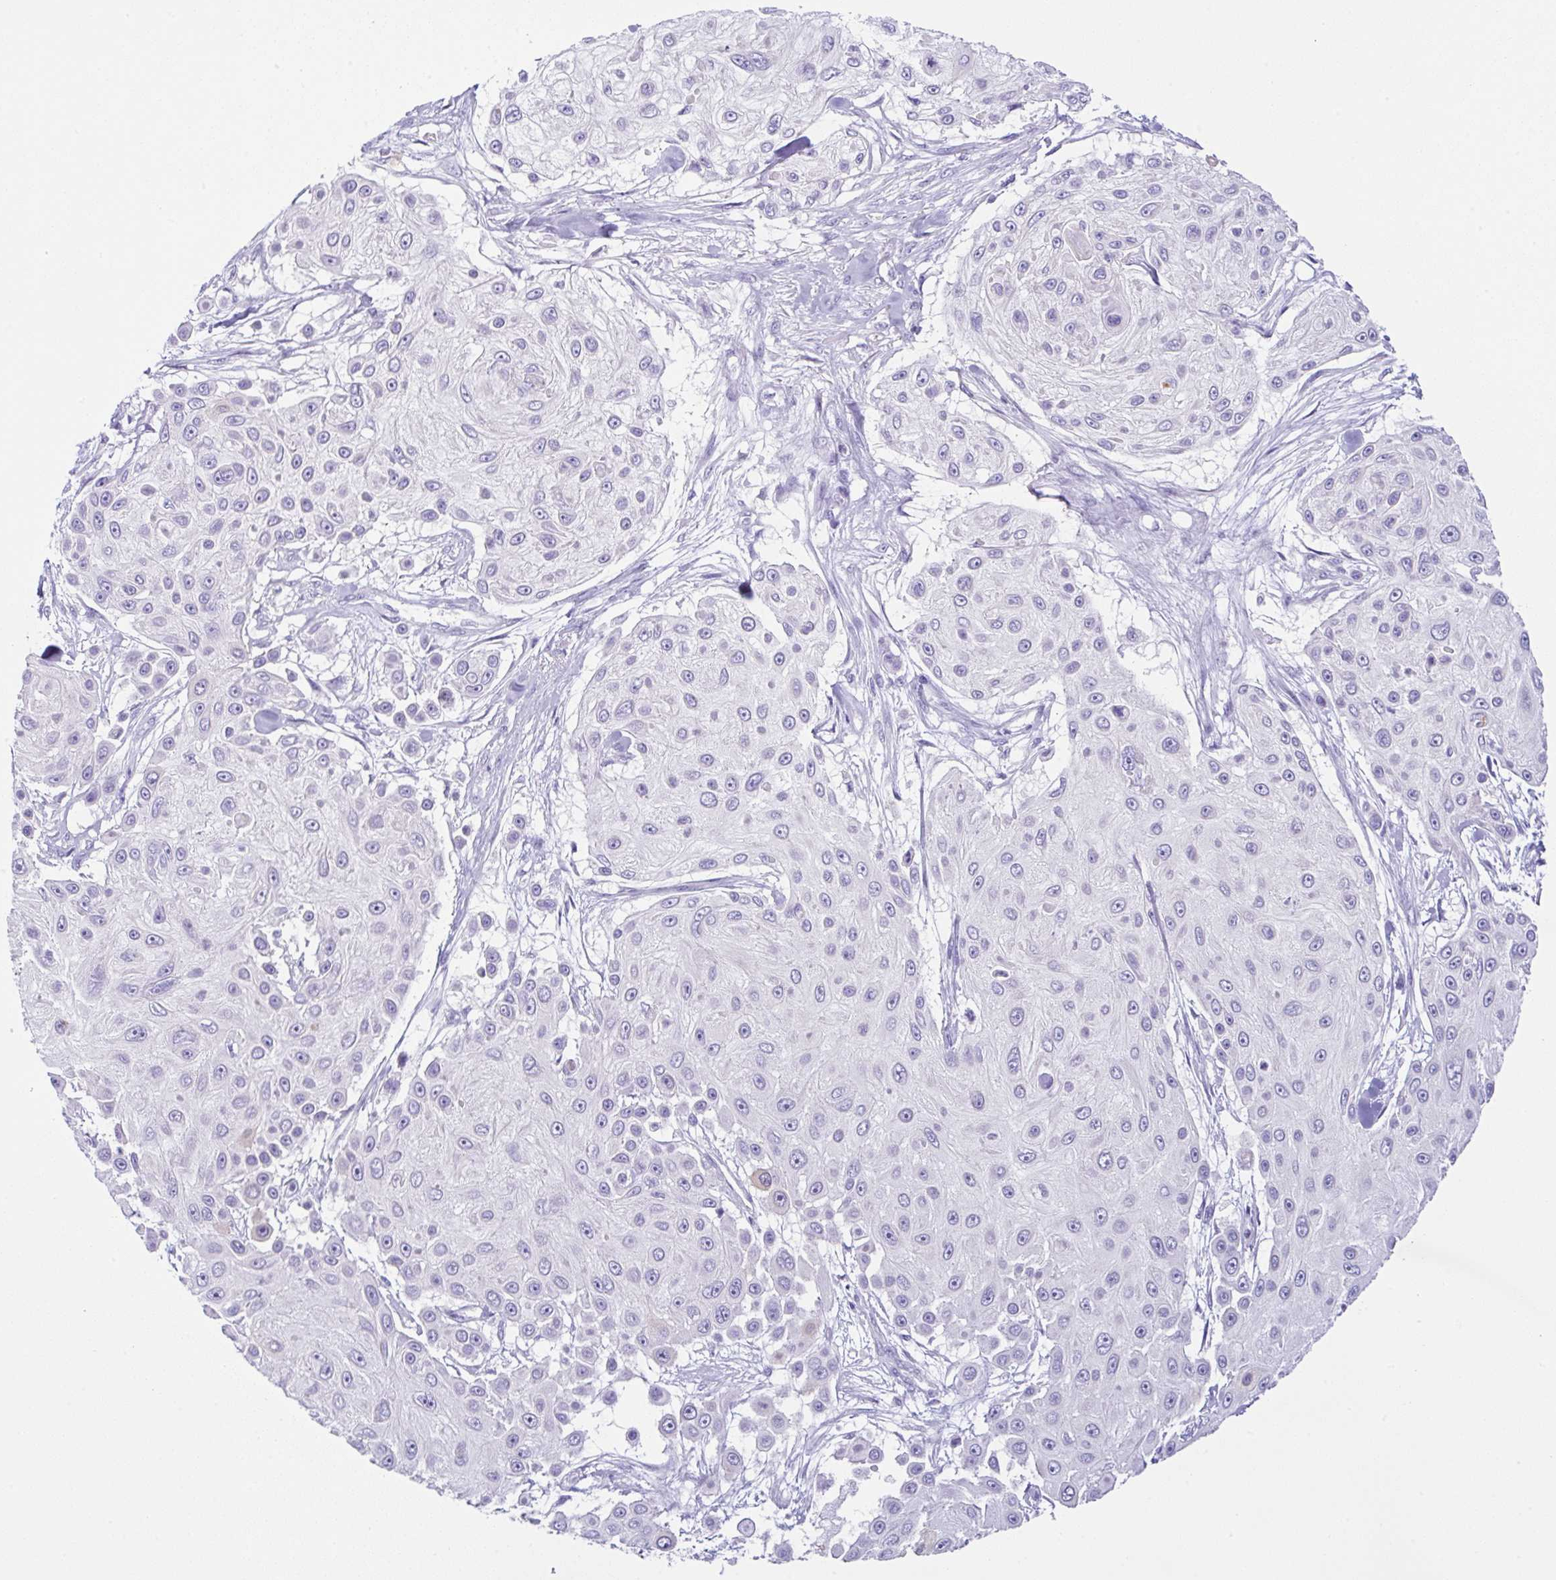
{"staining": {"intensity": "negative", "quantity": "none", "location": "none"}, "tissue": "skin cancer", "cell_type": "Tumor cells", "image_type": "cancer", "snomed": [{"axis": "morphology", "description": "Squamous cell carcinoma, NOS"}, {"axis": "topography", "description": "Skin"}], "caption": "The immunohistochemistry (IHC) photomicrograph has no significant expression in tumor cells of squamous cell carcinoma (skin) tissue. (DAB immunohistochemistry (IHC), high magnification).", "gene": "RRM2", "patient": {"sex": "male", "age": 67}}